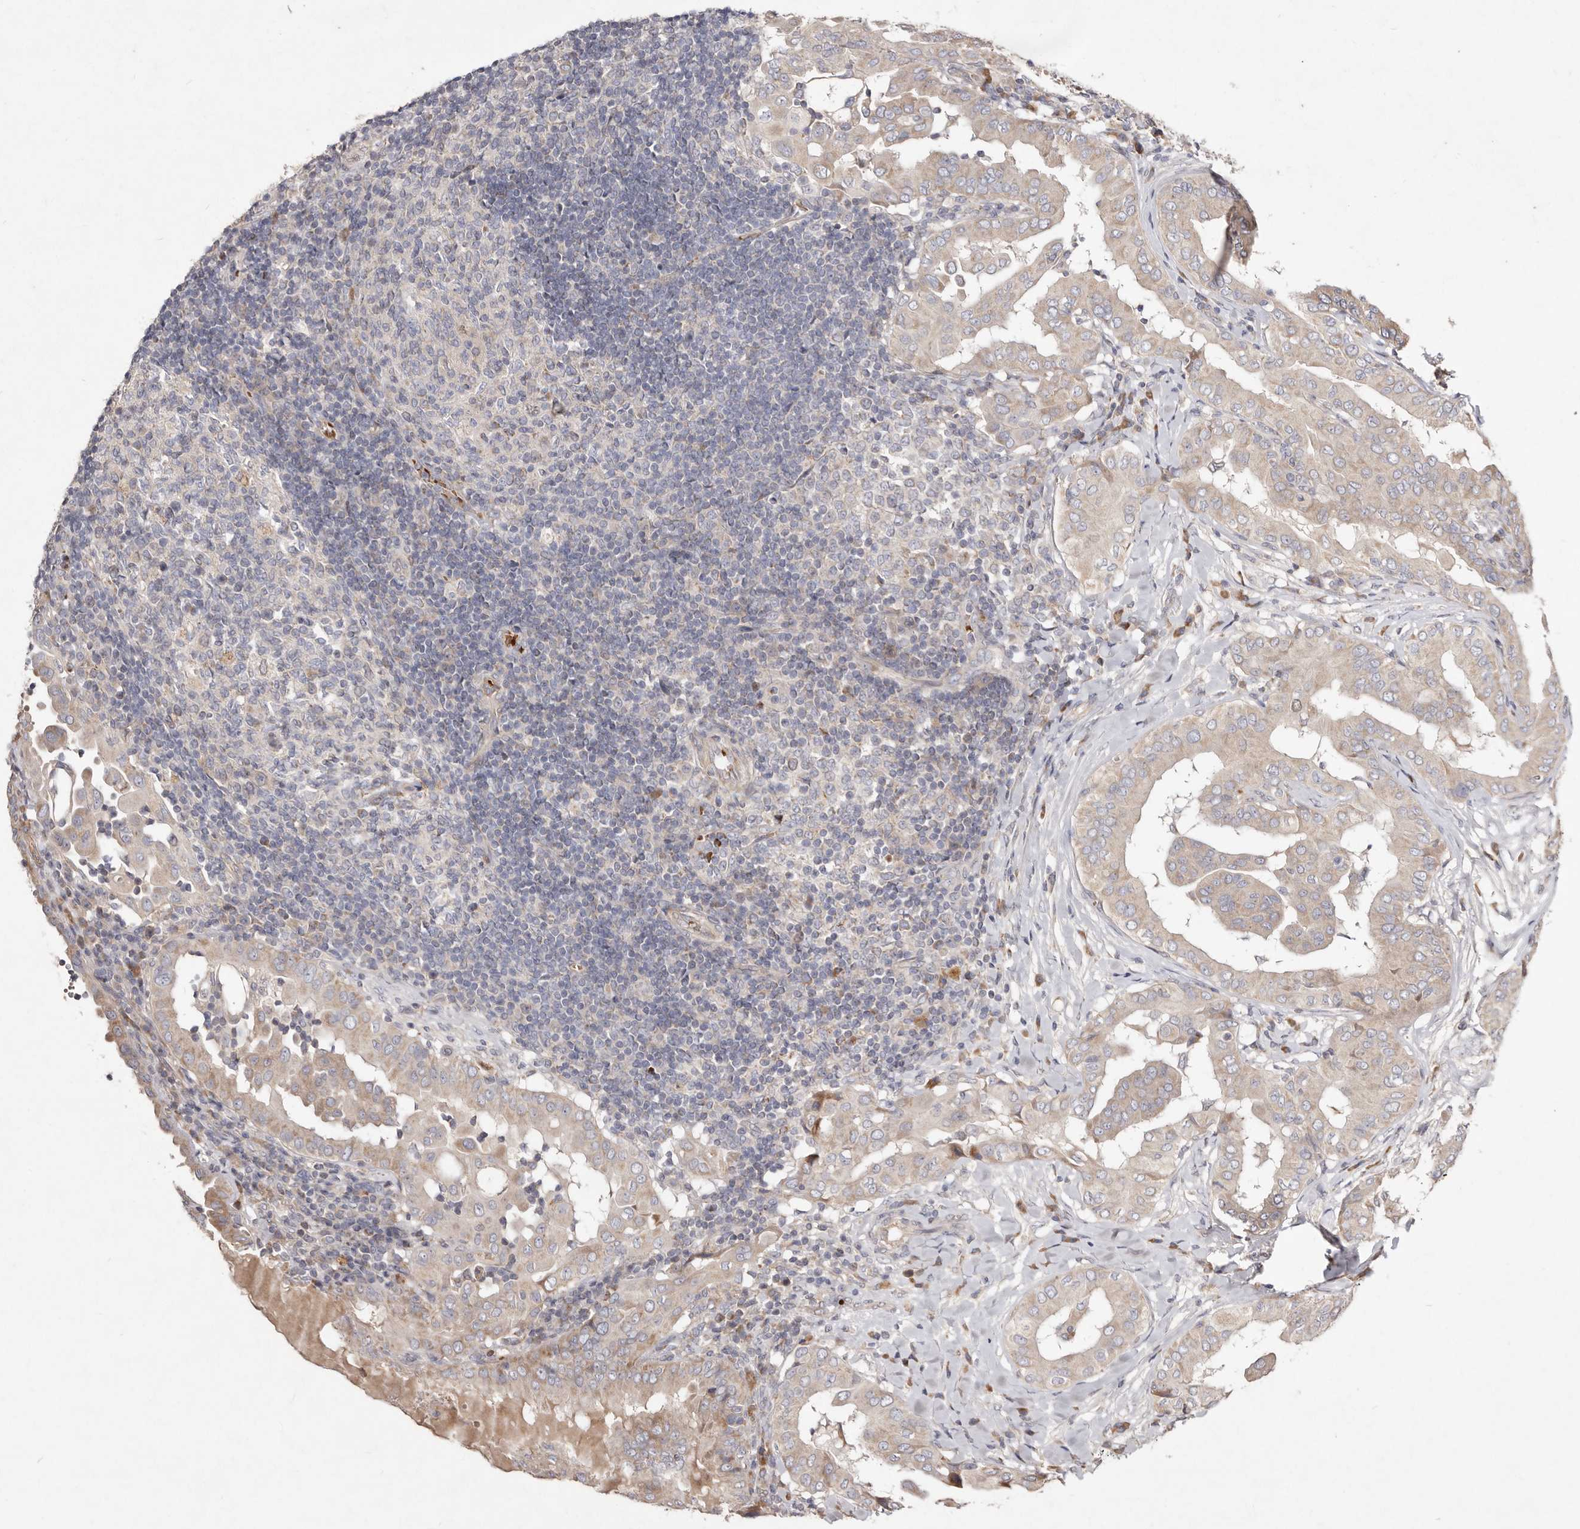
{"staining": {"intensity": "weak", "quantity": ">75%", "location": "cytoplasmic/membranous"}, "tissue": "thyroid cancer", "cell_type": "Tumor cells", "image_type": "cancer", "snomed": [{"axis": "morphology", "description": "Papillary adenocarcinoma, NOS"}, {"axis": "topography", "description": "Thyroid gland"}], "caption": "Protein expression by immunohistochemistry (IHC) demonstrates weak cytoplasmic/membranous expression in about >75% of tumor cells in thyroid cancer (papillary adenocarcinoma).", "gene": "SLC25A20", "patient": {"sex": "male", "age": 33}}